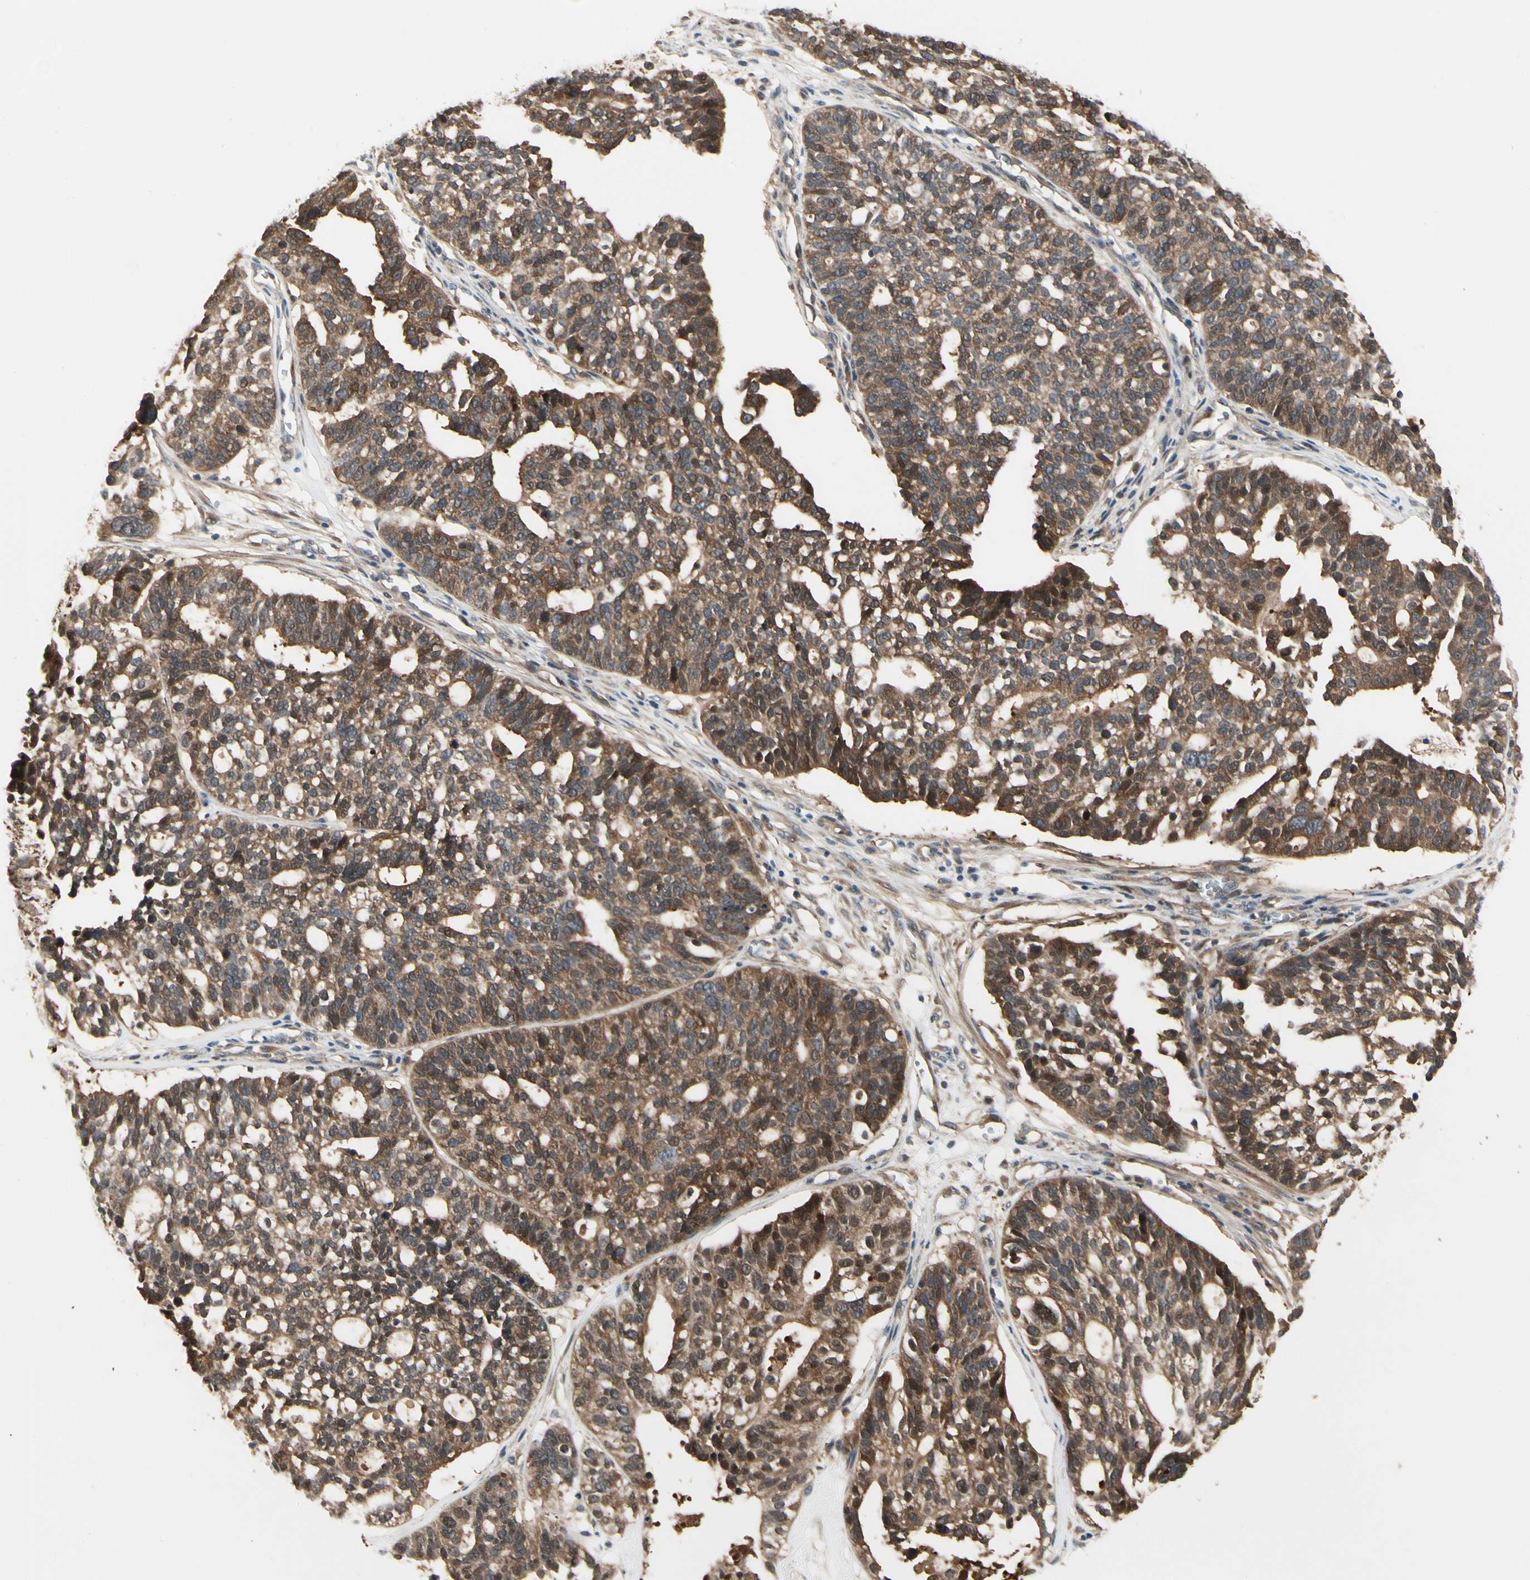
{"staining": {"intensity": "strong", "quantity": ">75%", "location": "cytoplasmic/membranous,nuclear"}, "tissue": "ovarian cancer", "cell_type": "Tumor cells", "image_type": "cancer", "snomed": [{"axis": "morphology", "description": "Cystadenocarcinoma, serous, NOS"}, {"axis": "topography", "description": "Ovary"}], "caption": "Immunohistochemistry photomicrograph of human ovarian cancer stained for a protein (brown), which reveals high levels of strong cytoplasmic/membranous and nuclear positivity in approximately >75% of tumor cells.", "gene": "NME1-NME2", "patient": {"sex": "female", "age": 59}}